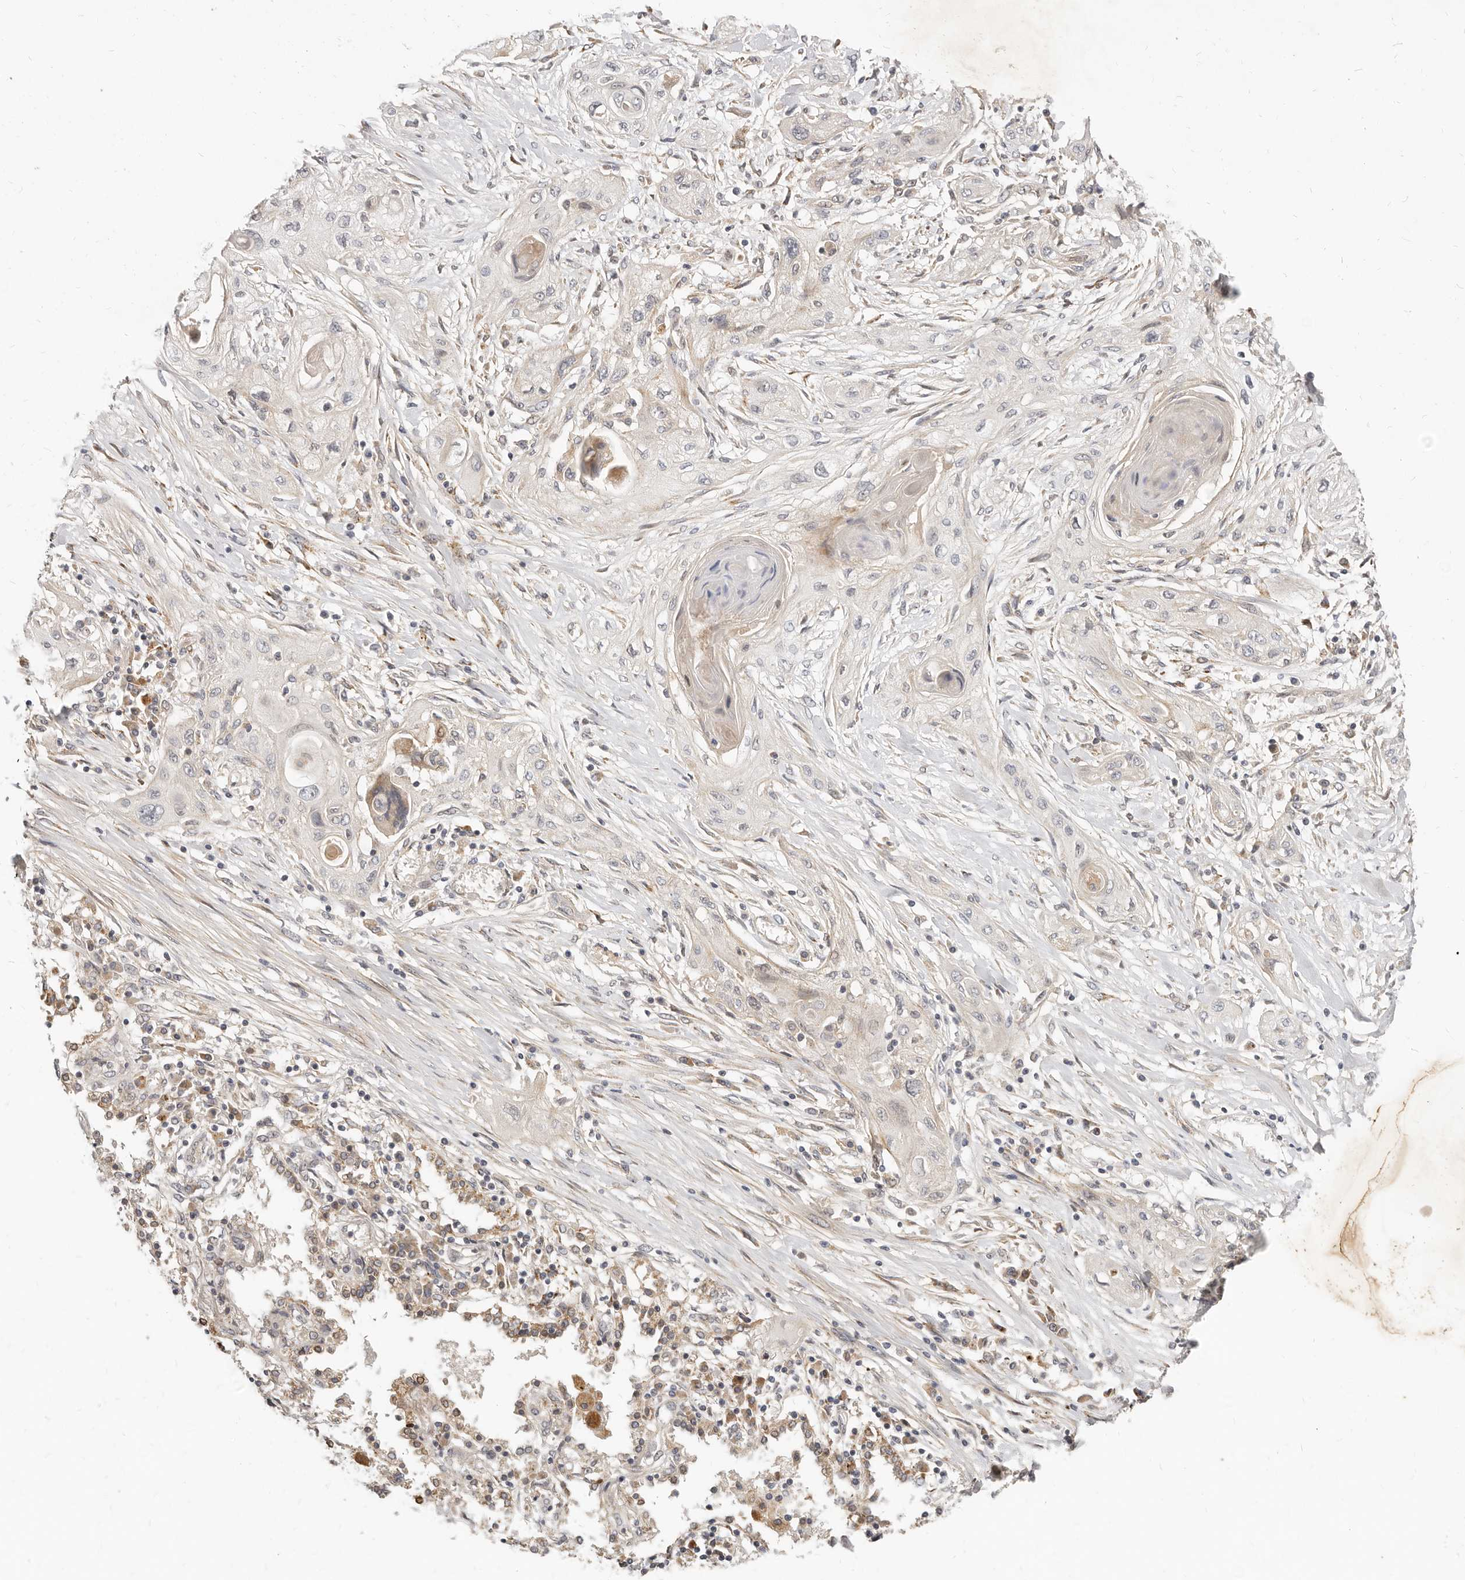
{"staining": {"intensity": "negative", "quantity": "none", "location": "none"}, "tissue": "lung cancer", "cell_type": "Tumor cells", "image_type": "cancer", "snomed": [{"axis": "morphology", "description": "Squamous cell carcinoma, NOS"}, {"axis": "topography", "description": "Lung"}], "caption": "High magnification brightfield microscopy of lung cancer (squamous cell carcinoma) stained with DAB (3,3'-diaminobenzidine) (brown) and counterstained with hematoxylin (blue): tumor cells show no significant expression.", "gene": "MICALL2", "patient": {"sex": "female", "age": 47}}